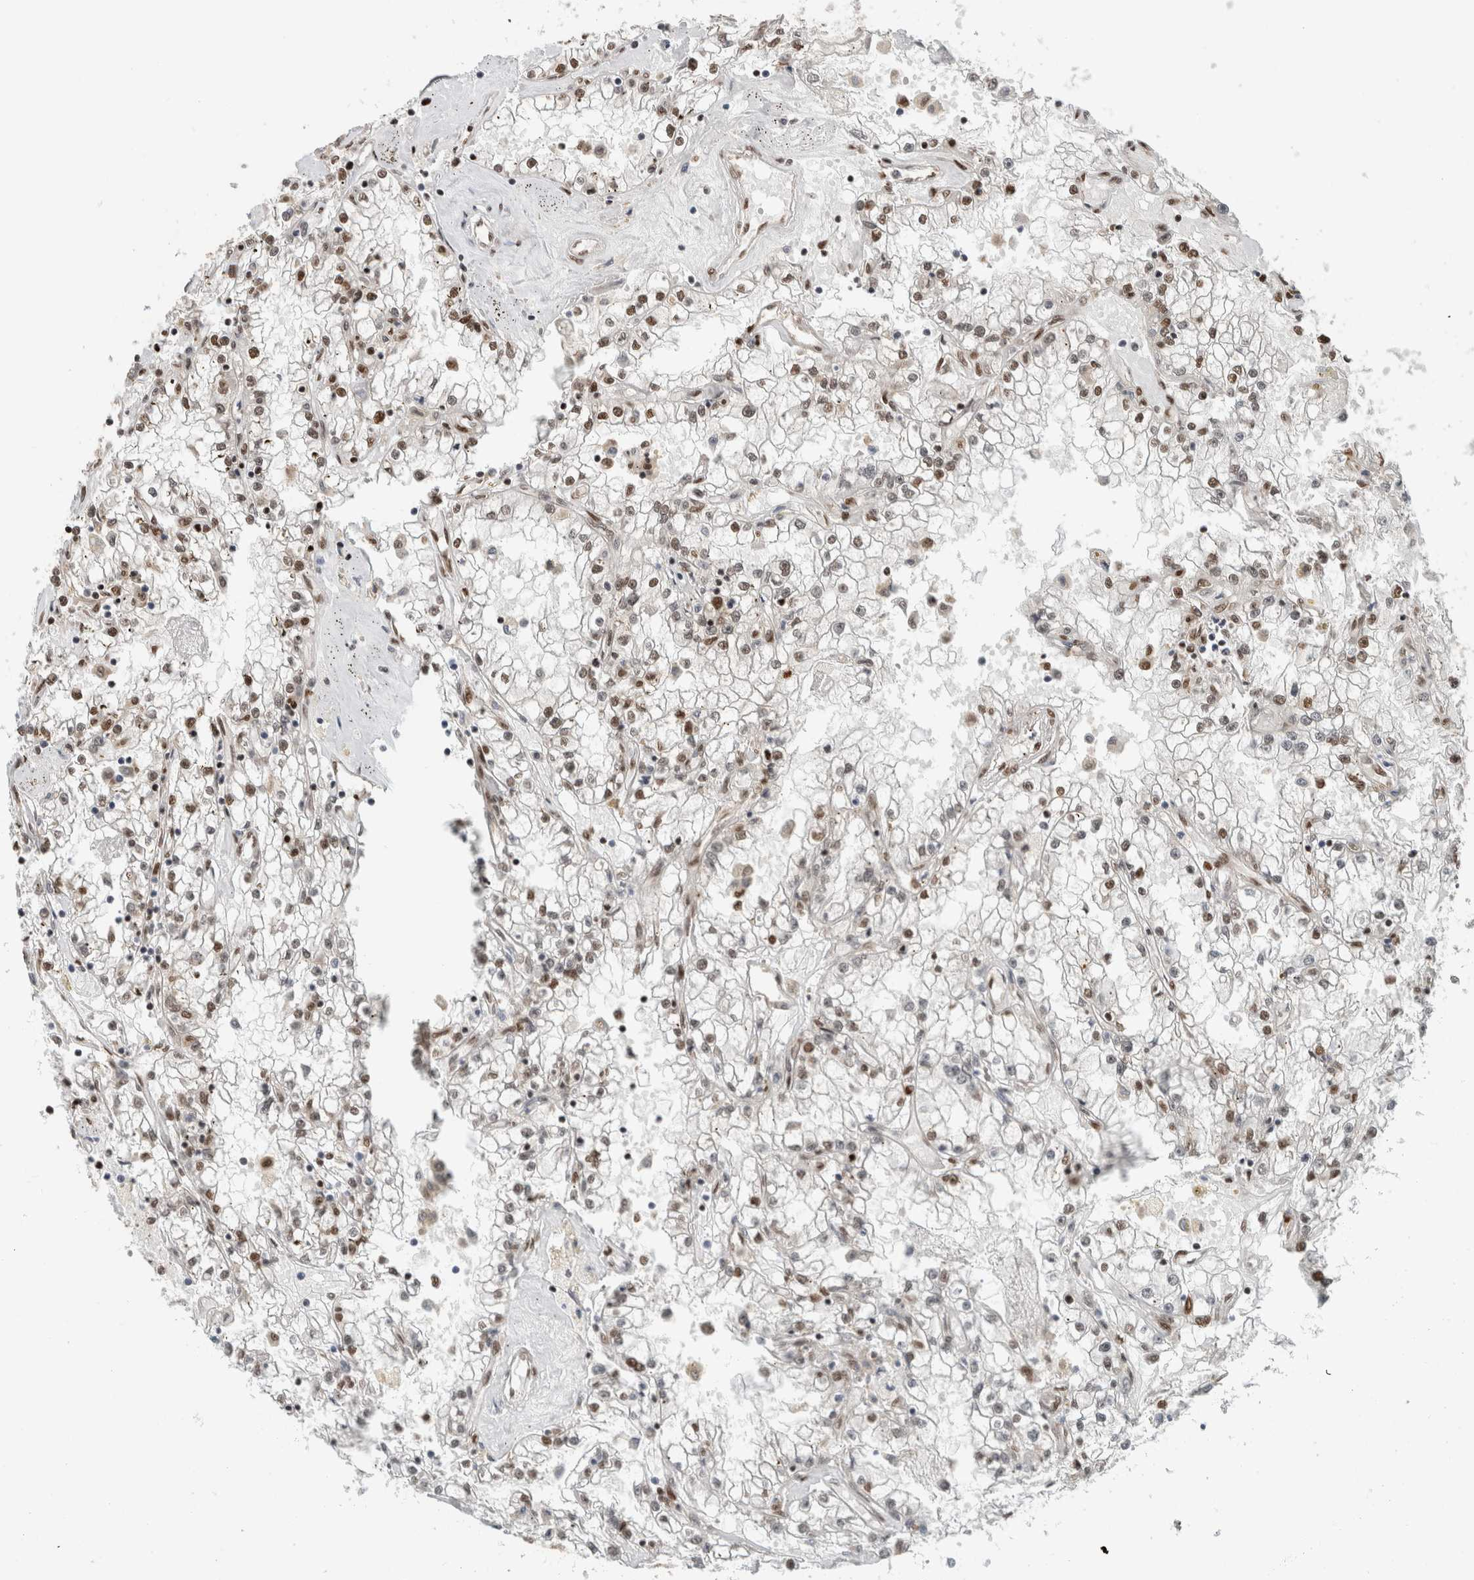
{"staining": {"intensity": "moderate", "quantity": ">75%", "location": "nuclear"}, "tissue": "renal cancer", "cell_type": "Tumor cells", "image_type": "cancer", "snomed": [{"axis": "morphology", "description": "Adenocarcinoma, NOS"}, {"axis": "topography", "description": "Kidney"}], "caption": "Protein expression by immunohistochemistry (IHC) exhibits moderate nuclear expression in about >75% of tumor cells in renal cancer (adenocarcinoma). The staining is performed using DAB brown chromogen to label protein expression. The nuclei are counter-stained blue using hematoxylin.", "gene": "HNRNPR", "patient": {"sex": "male", "age": 56}}